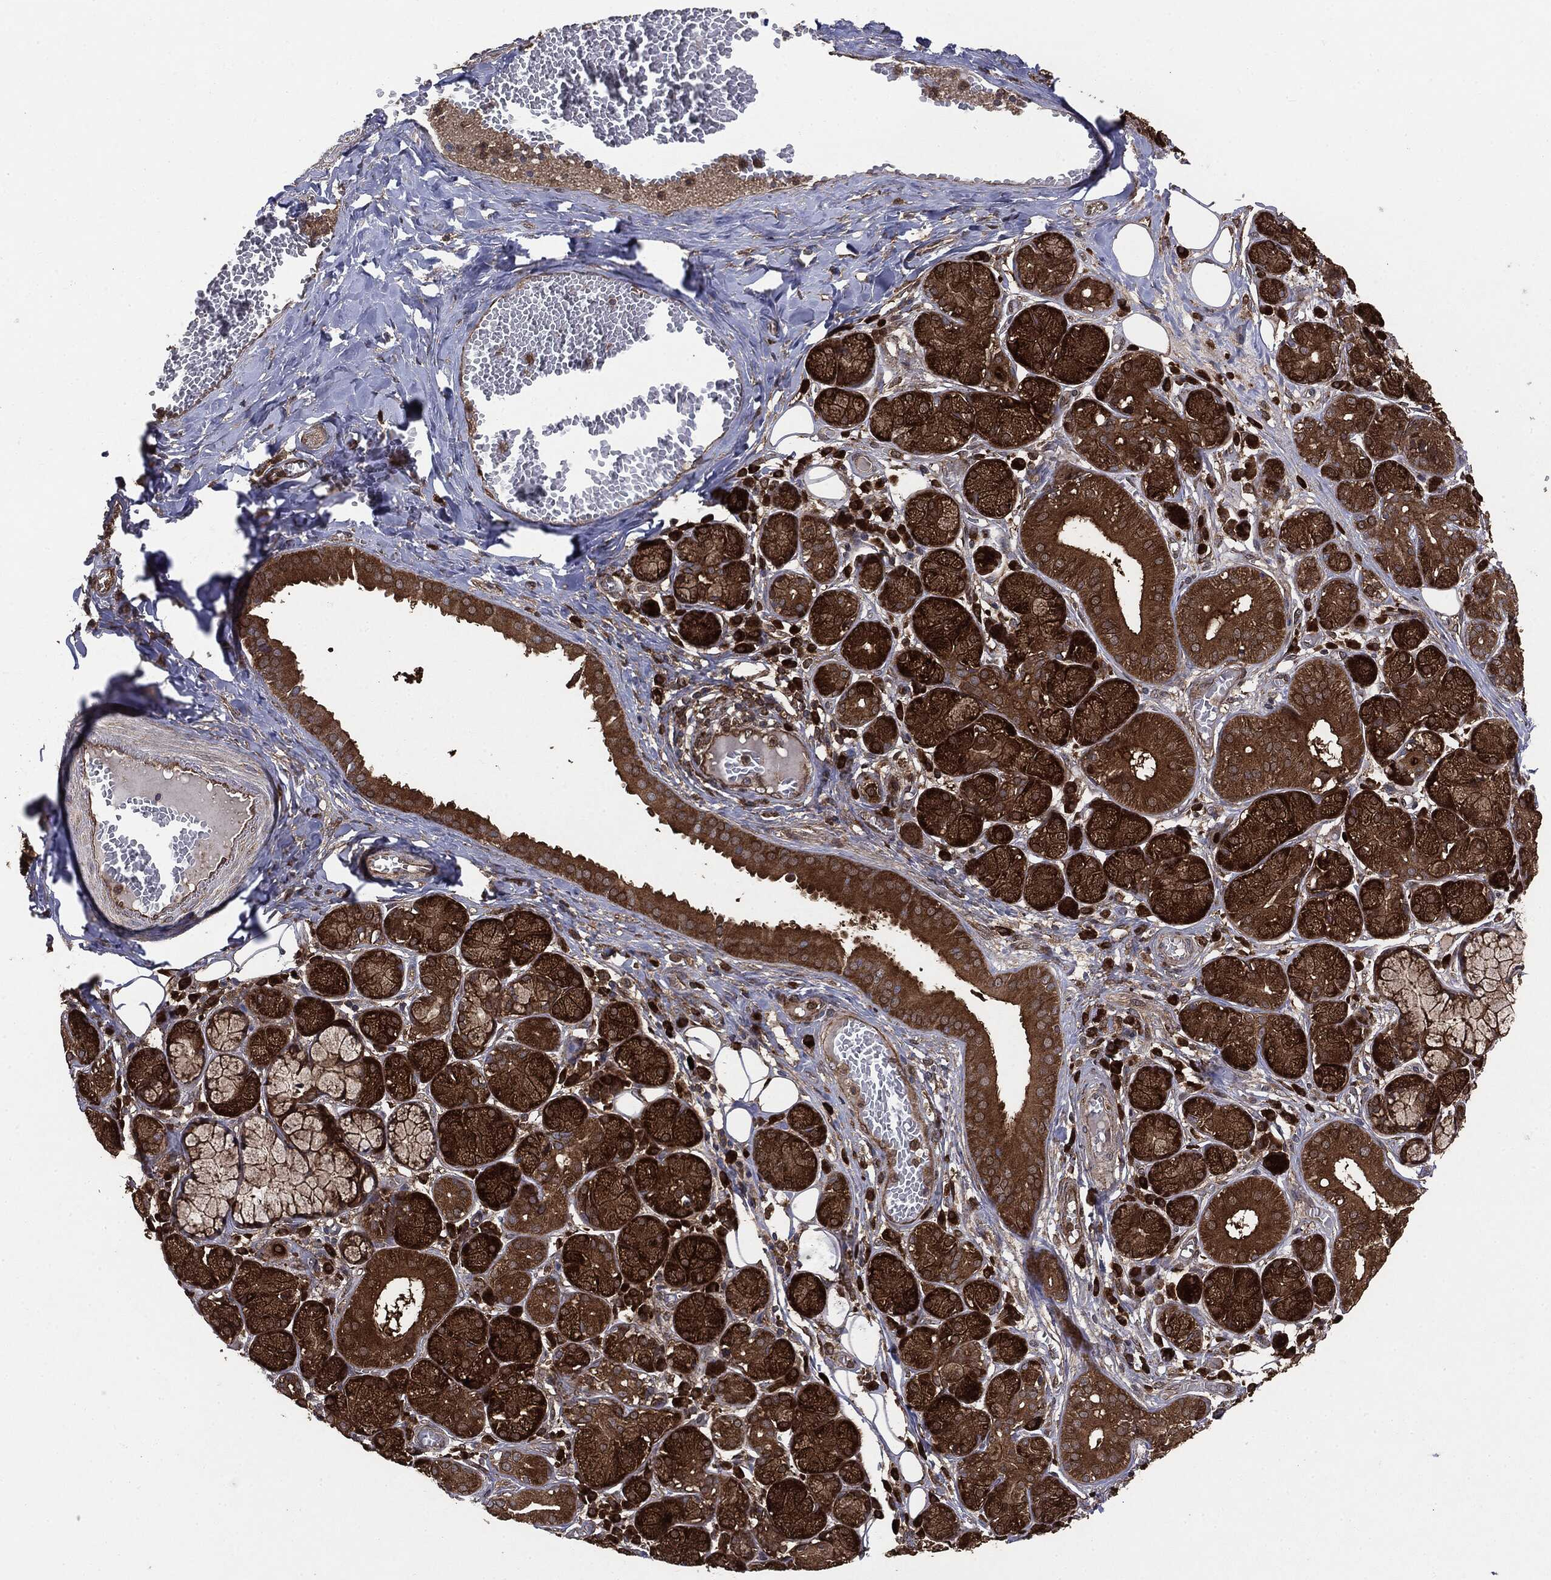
{"staining": {"intensity": "strong", "quantity": ">75%", "location": "cytoplasmic/membranous"}, "tissue": "salivary gland", "cell_type": "Glandular cells", "image_type": "normal", "snomed": [{"axis": "morphology", "description": "Normal tissue, NOS"}, {"axis": "topography", "description": "Salivary gland"}], "caption": "Glandular cells demonstrate high levels of strong cytoplasmic/membranous expression in about >75% of cells in normal human salivary gland.", "gene": "NME1", "patient": {"sex": "male", "age": 71}}